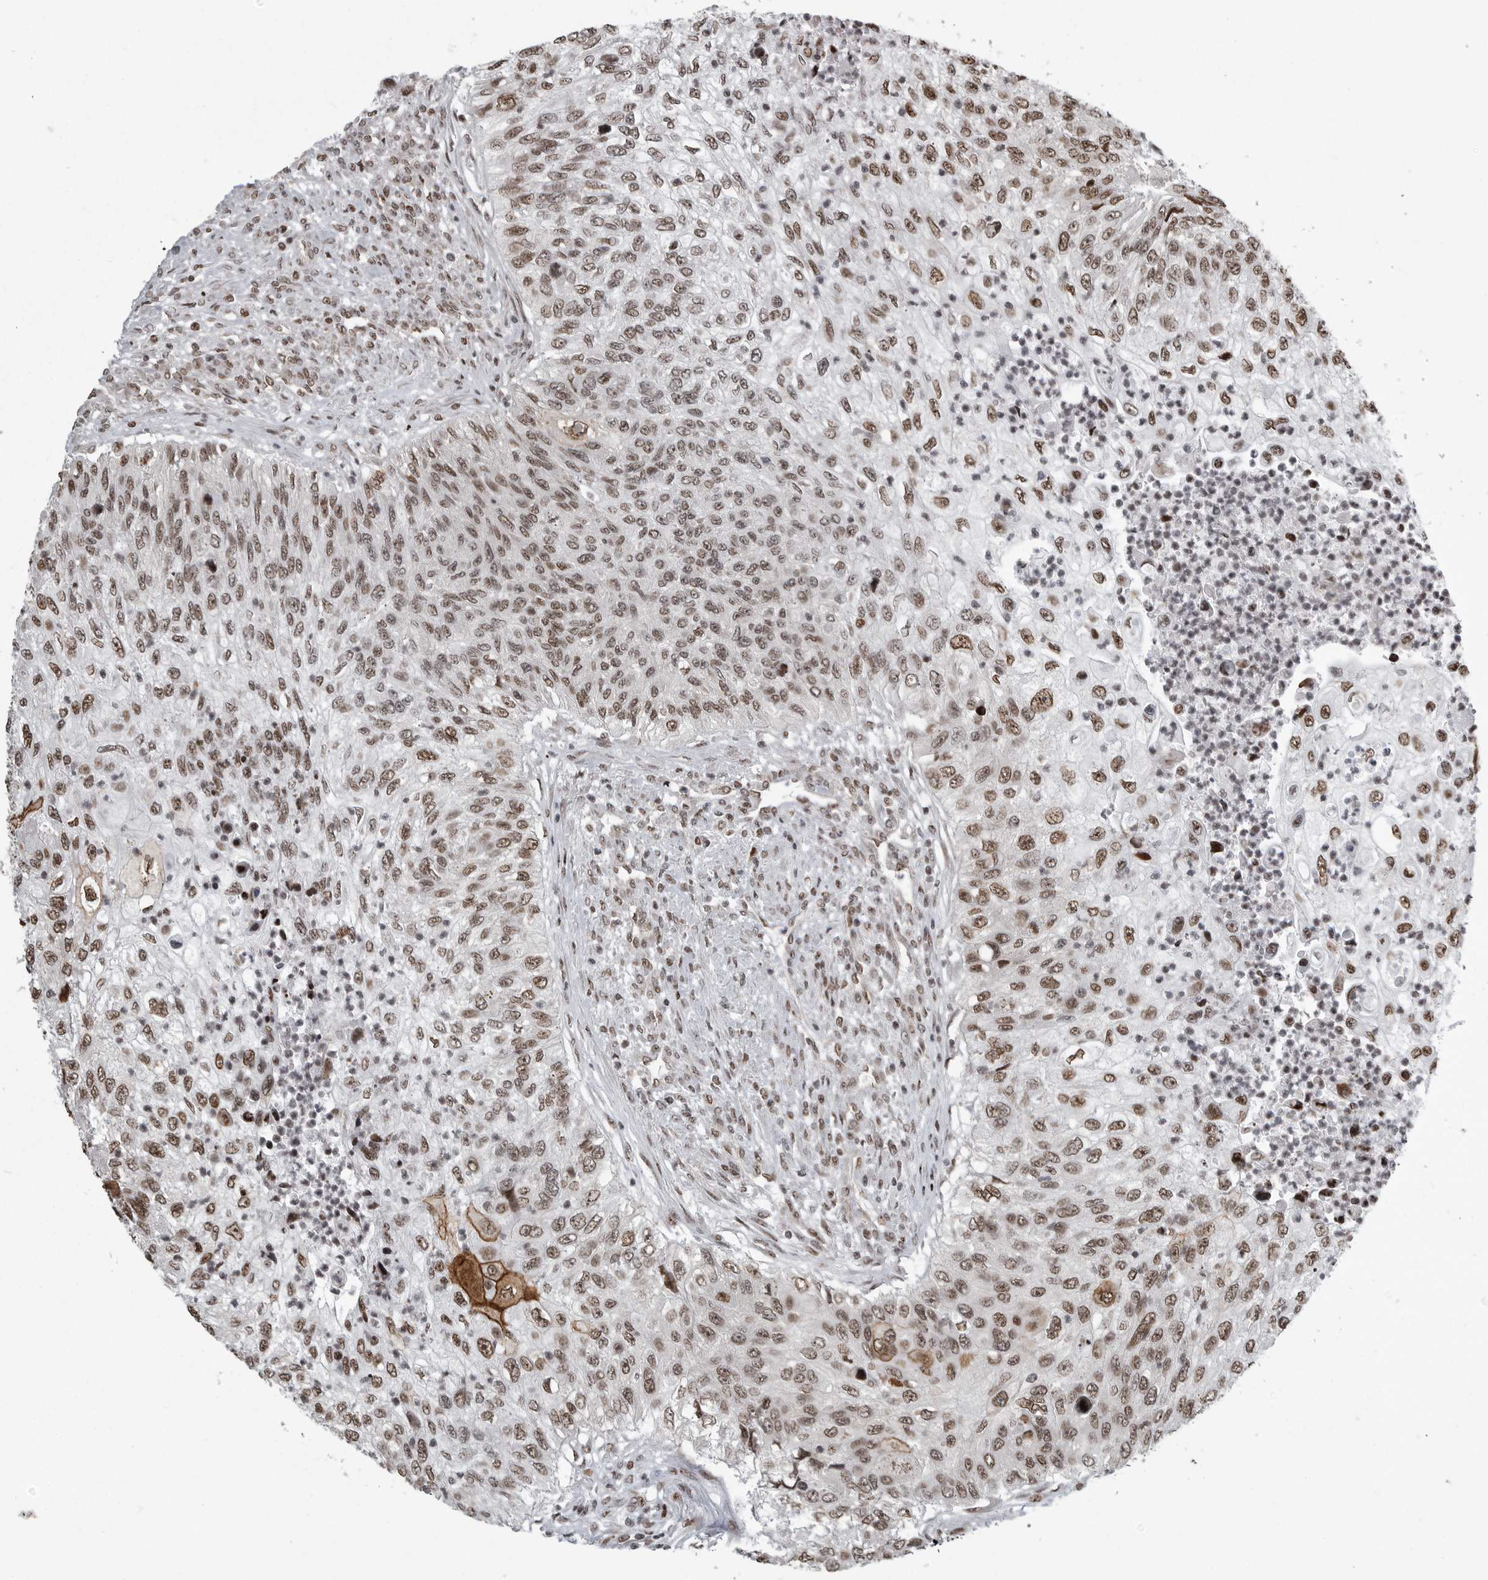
{"staining": {"intensity": "moderate", "quantity": ">75%", "location": "nuclear"}, "tissue": "urothelial cancer", "cell_type": "Tumor cells", "image_type": "cancer", "snomed": [{"axis": "morphology", "description": "Urothelial carcinoma, High grade"}, {"axis": "topography", "description": "Urinary bladder"}], "caption": "IHC micrograph of urothelial cancer stained for a protein (brown), which demonstrates medium levels of moderate nuclear staining in about >75% of tumor cells.", "gene": "YAF2", "patient": {"sex": "female", "age": 60}}